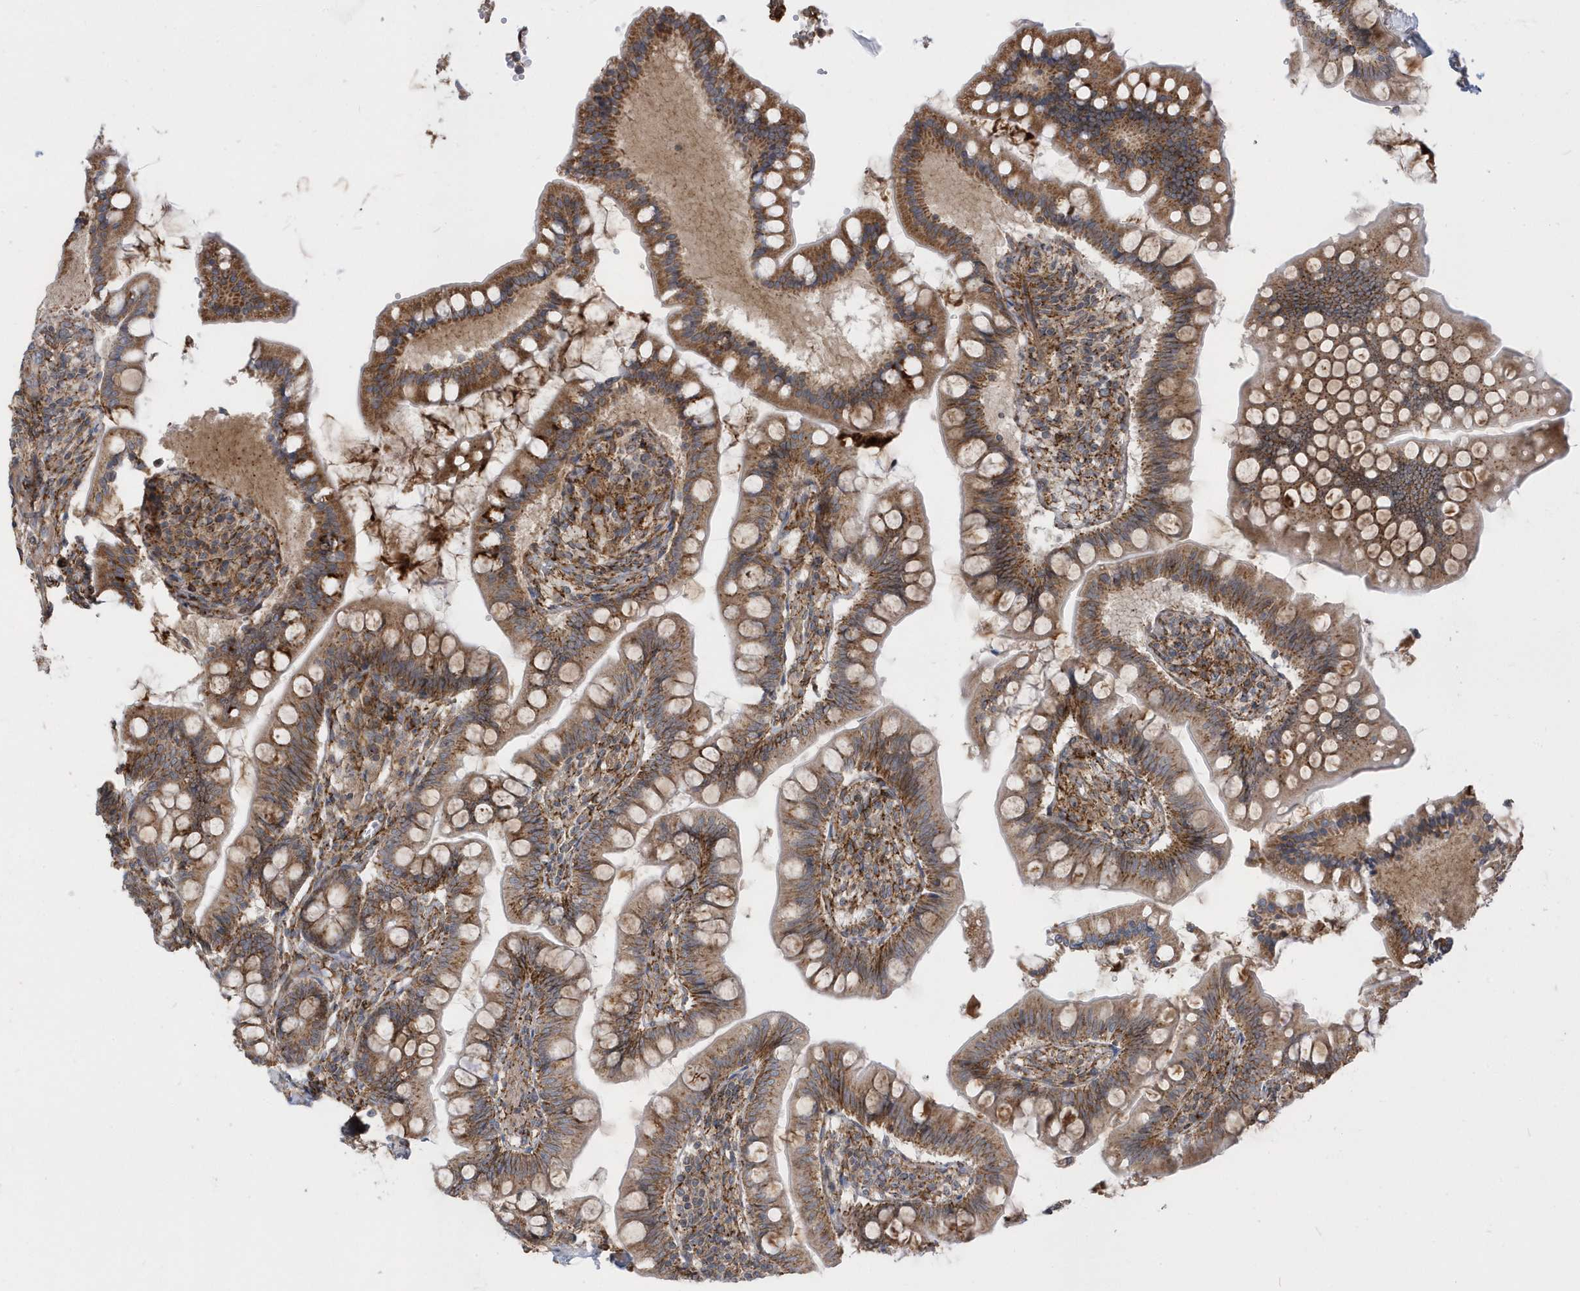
{"staining": {"intensity": "moderate", "quantity": ">75%", "location": "cytoplasmic/membranous"}, "tissue": "small intestine", "cell_type": "Glandular cells", "image_type": "normal", "snomed": [{"axis": "morphology", "description": "Normal tissue, NOS"}, {"axis": "topography", "description": "Small intestine"}], "caption": "High-magnification brightfield microscopy of unremarkable small intestine stained with DAB (3,3'-diaminobenzidine) (brown) and counterstained with hematoxylin (blue). glandular cells exhibit moderate cytoplasmic/membranous positivity is seen in approximately>75% of cells. The staining is performed using DAB (3,3'-diaminobenzidine) brown chromogen to label protein expression. The nuclei are counter-stained blue using hematoxylin.", "gene": "HRH4", "patient": {"sex": "male", "age": 7}}